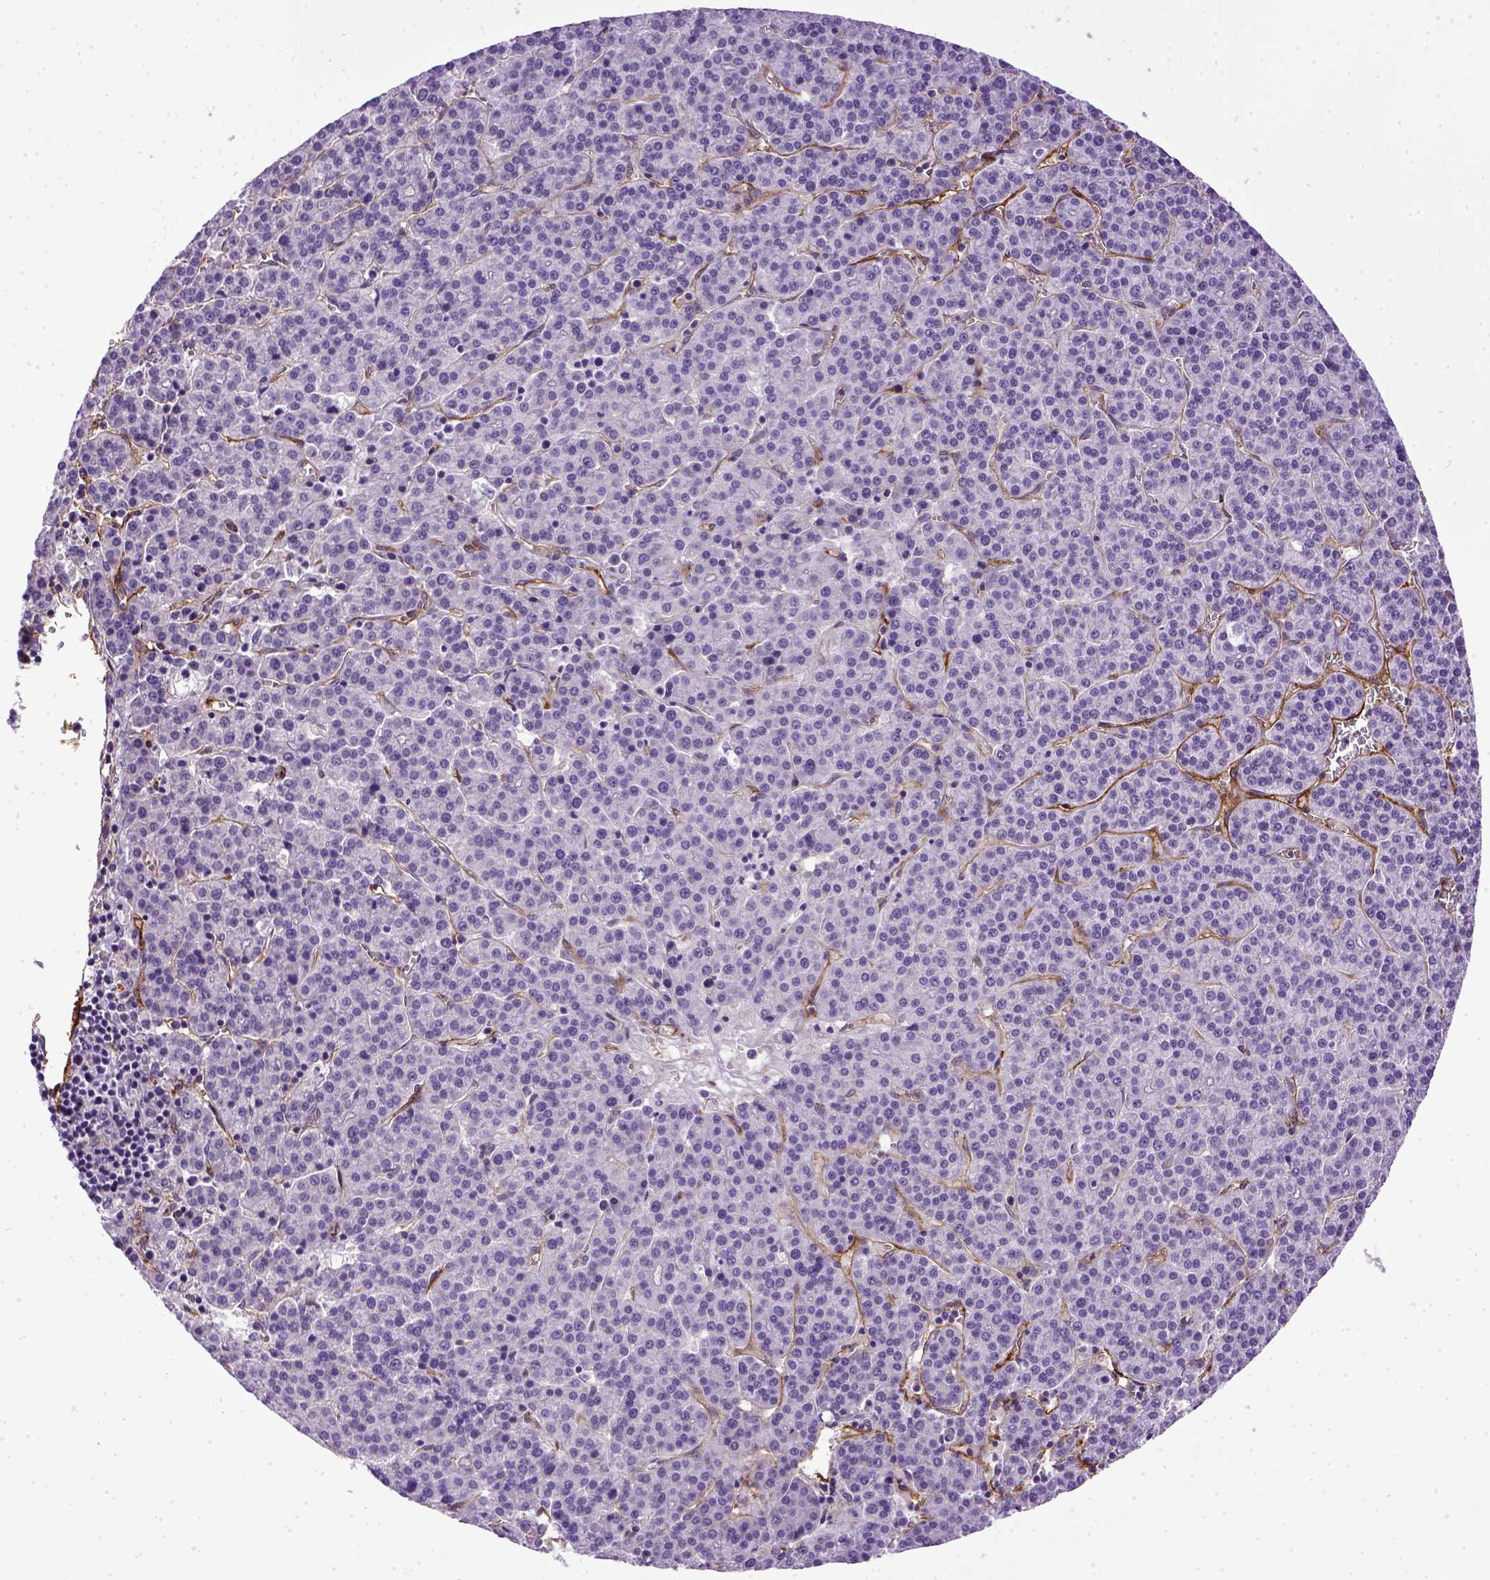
{"staining": {"intensity": "negative", "quantity": "none", "location": "none"}, "tissue": "liver cancer", "cell_type": "Tumor cells", "image_type": "cancer", "snomed": [{"axis": "morphology", "description": "Carcinoma, Hepatocellular, NOS"}, {"axis": "topography", "description": "Liver"}], "caption": "The IHC micrograph has no significant staining in tumor cells of liver cancer tissue.", "gene": "ENG", "patient": {"sex": "female", "age": 58}}